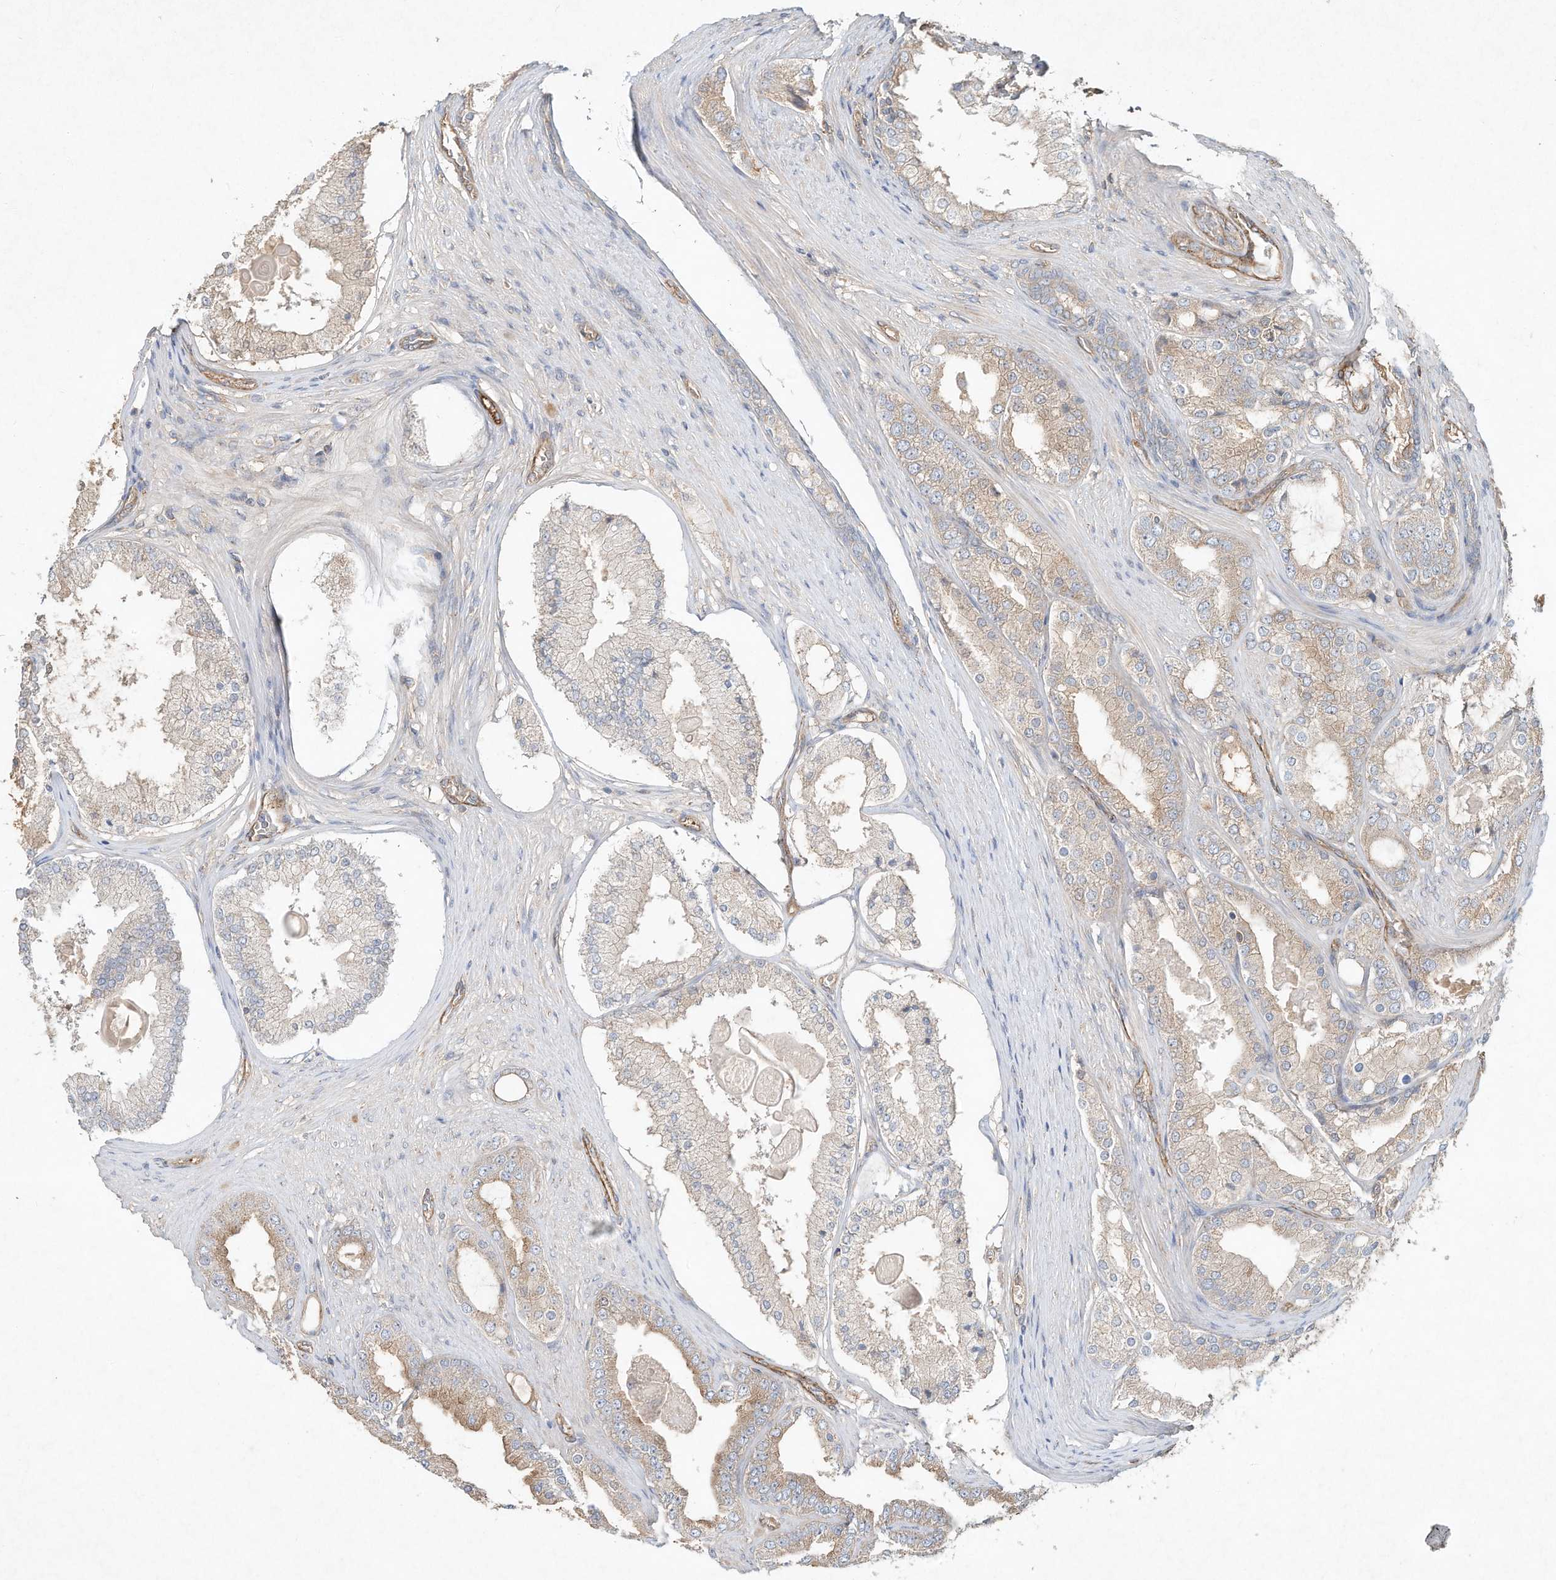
{"staining": {"intensity": "moderate", "quantity": "<25%", "location": "cytoplasmic/membranous"}, "tissue": "prostate cancer", "cell_type": "Tumor cells", "image_type": "cancer", "snomed": [{"axis": "morphology", "description": "Adenocarcinoma, High grade"}, {"axis": "topography", "description": "Prostate"}], "caption": "A low amount of moderate cytoplasmic/membranous expression is seen in approximately <25% of tumor cells in prostate cancer tissue. The protein of interest is stained brown, and the nuclei are stained in blue (DAB IHC with brightfield microscopy, high magnification).", "gene": "HTR5A", "patient": {"sex": "male", "age": 60}}